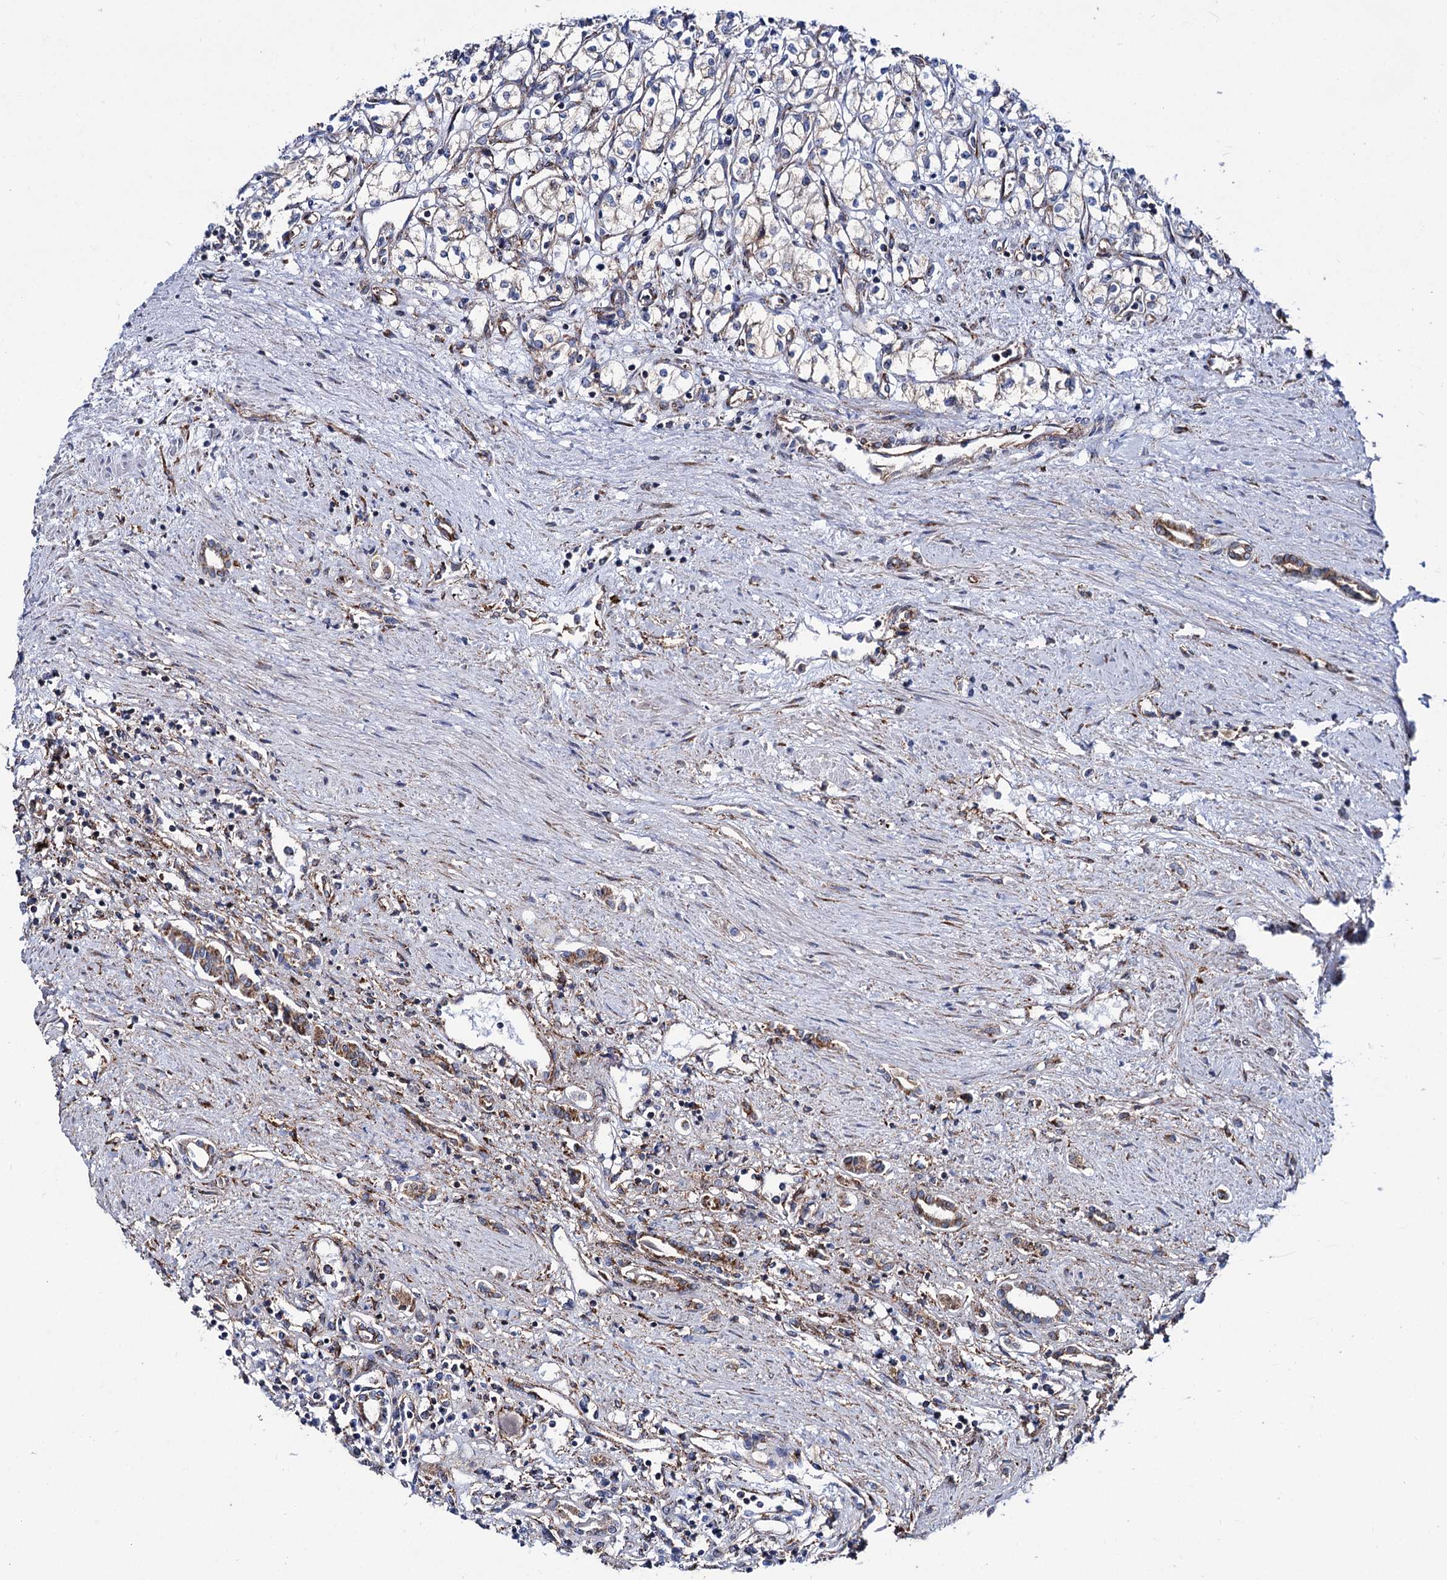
{"staining": {"intensity": "weak", "quantity": "<25%", "location": "cytoplasmic/membranous"}, "tissue": "renal cancer", "cell_type": "Tumor cells", "image_type": "cancer", "snomed": [{"axis": "morphology", "description": "Adenocarcinoma, NOS"}, {"axis": "topography", "description": "Kidney"}], "caption": "Immunohistochemical staining of renal cancer (adenocarcinoma) displays no significant expression in tumor cells.", "gene": "DEF6", "patient": {"sex": "male", "age": 59}}